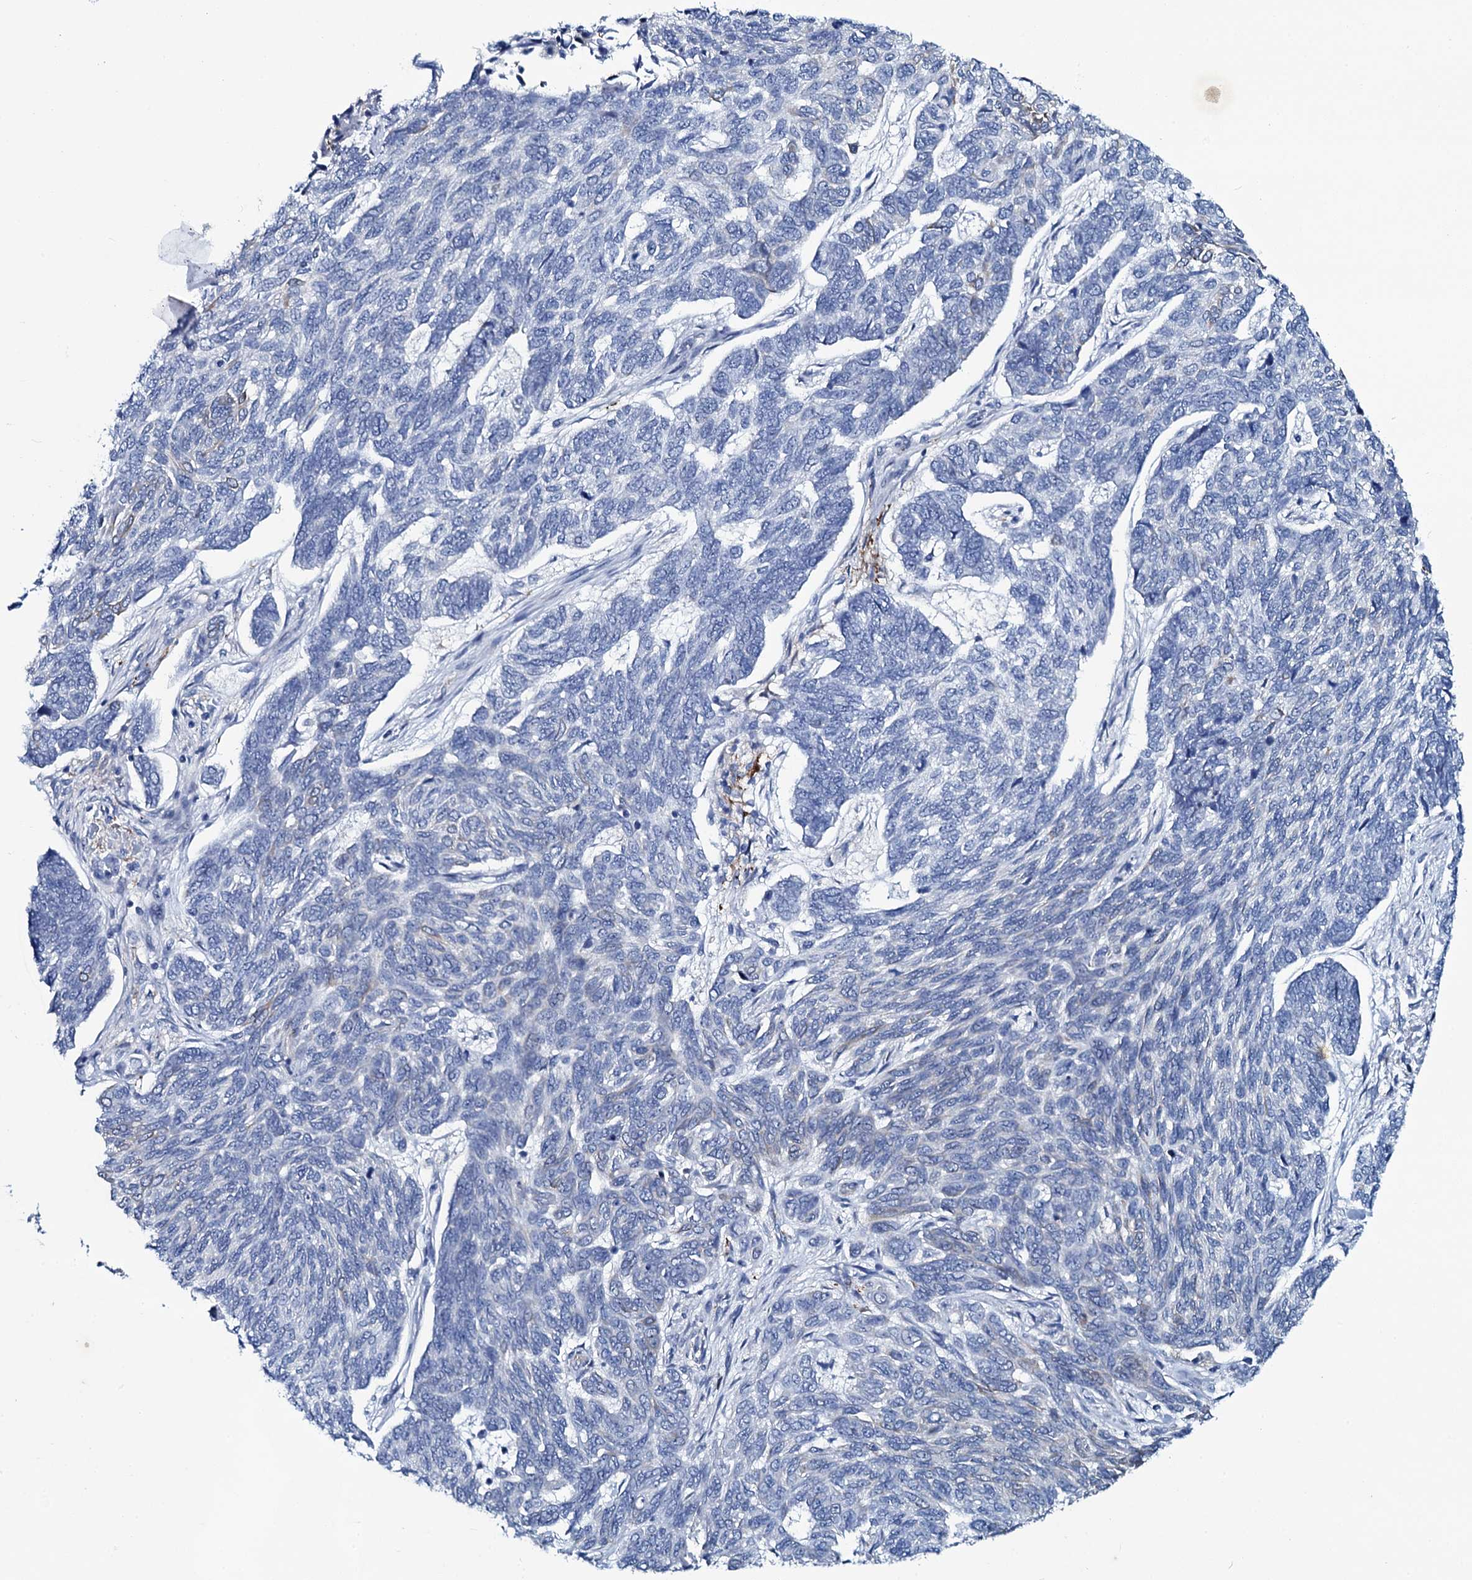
{"staining": {"intensity": "negative", "quantity": "none", "location": "none"}, "tissue": "skin cancer", "cell_type": "Tumor cells", "image_type": "cancer", "snomed": [{"axis": "morphology", "description": "Basal cell carcinoma"}, {"axis": "topography", "description": "Skin"}], "caption": "Immunohistochemistry (IHC) histopathology image of neoplastic tissue: human basal cell carcinoma (skin) stained with DAB exhibits no significant protein expression in tumor cells. (DAB (3,3'-diaminobenzidine) immunohistochemistry, high magnification).", "gene": "SLC4A7", "patient": {"sex": "female", "age": 65}}